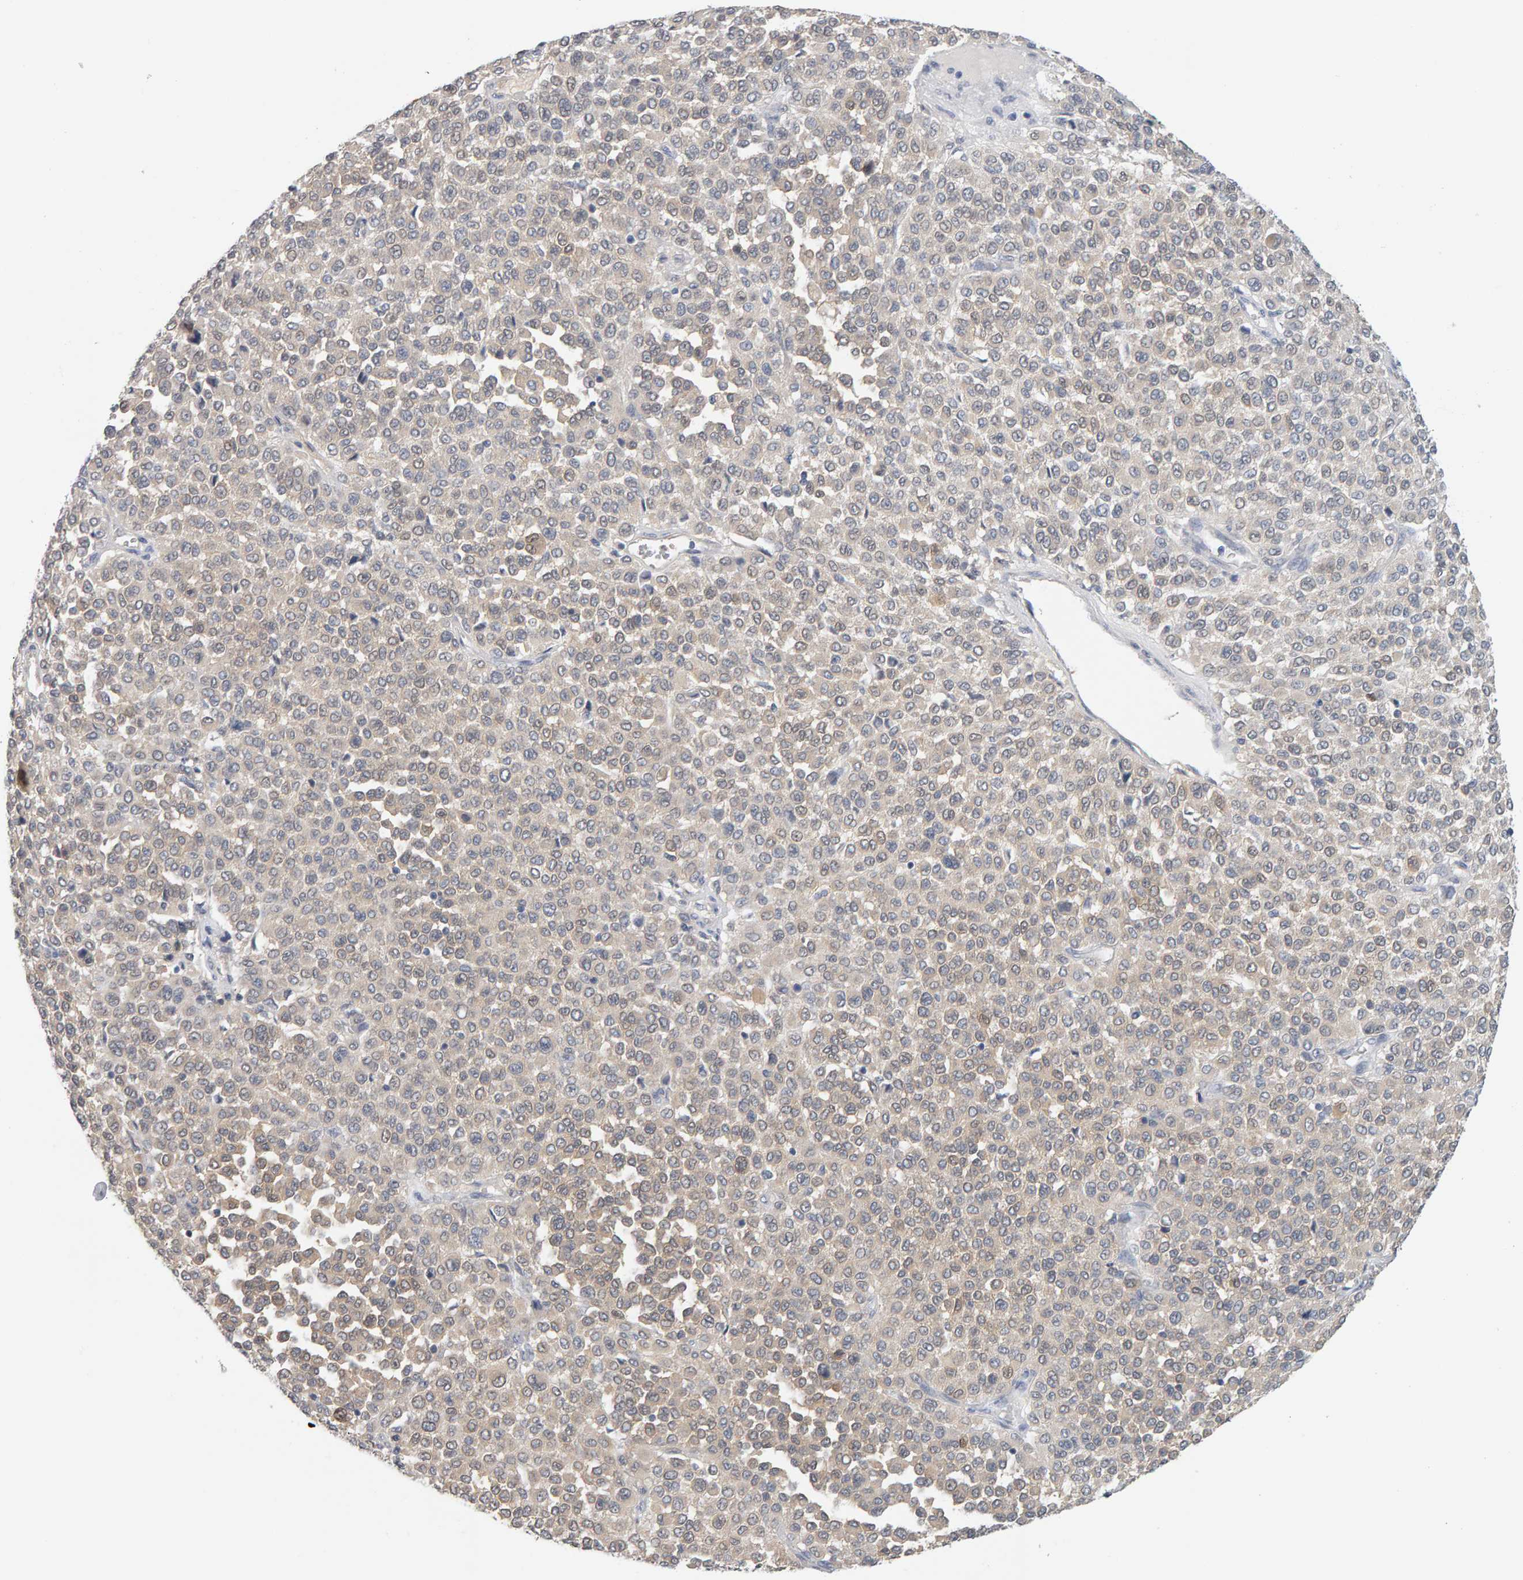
{"staining": {"intensity": "weak", "quantity": "<25%", "location": "cytoplasmic/membranous"}, "tissue": "melanoma", "cell_type": "Tumor cells", "image_type": "cancer", "snomed": [{"axis": "morphology", "description": "Malignant melanoma, Metastatic site"}, {"axis": "topography", "description": "Pancreas"}], "caption": "IHC of melanoma demonstrates no staining in tumor cells. (Brightfield microscopy of DAB IHC at high magnification).", "gene": "CTH", "patient": {"sex": "female", "age": 30}}